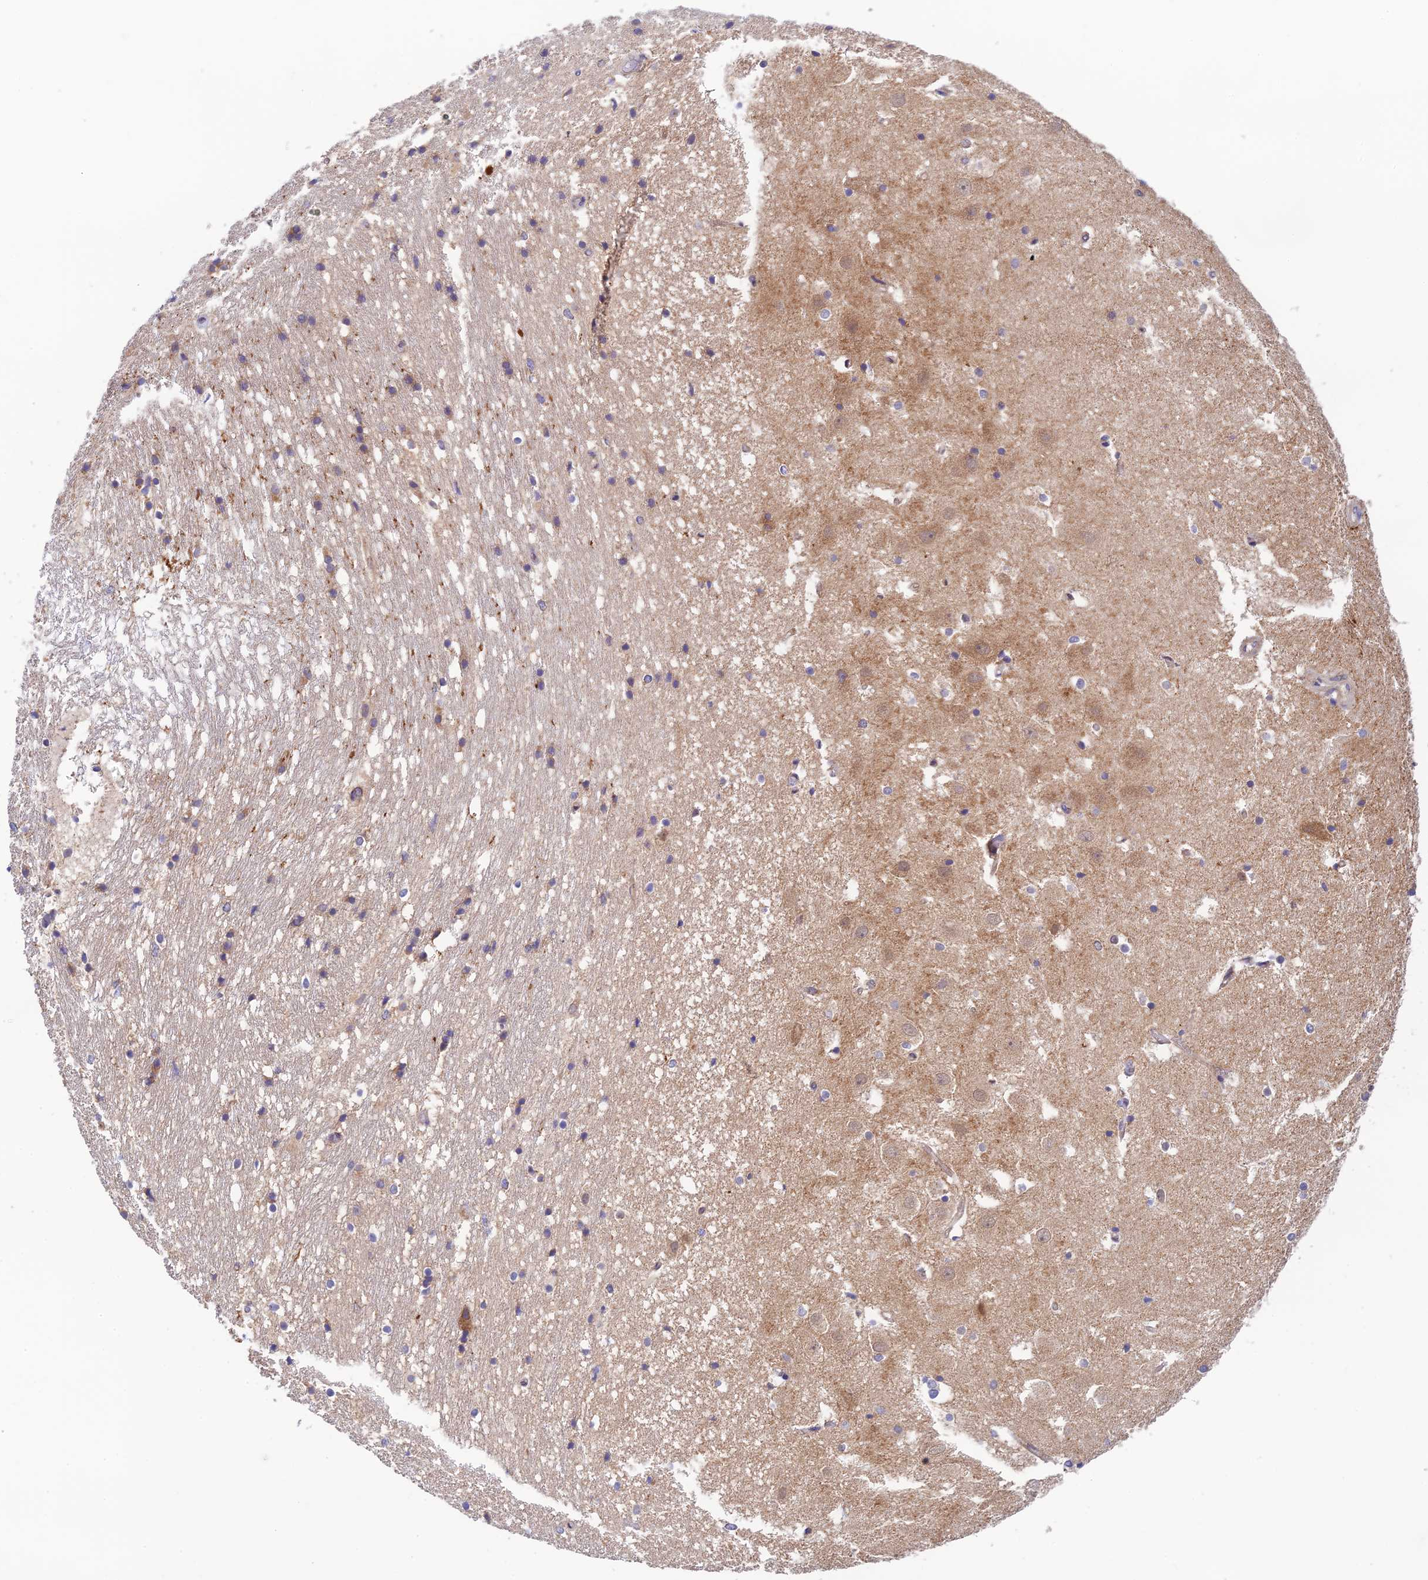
{"staining": {"intensity": "weak", "quantity": "<25%", "location": "cytoplasmic/membranous"}, "tissue": "hippocampus", "cell_type": "Glial cells", "image_type": "normal", "snomed": [{"axis": "morphology", "description": "Normal tissue, NOS"}, {"axis": "topography", "description": "Hippocampus"}], "caption": "DAB (3,3'-diaminobenzidine) immunohistochemical staining of normal hippocampus shows no significant expression in glial cells. The staining is performed using DAB brown chromogen with nuclei counter-stained in using hematoxylin.", "gene": "RANBP6", "patient": {"sex": "female", "age": 52}}